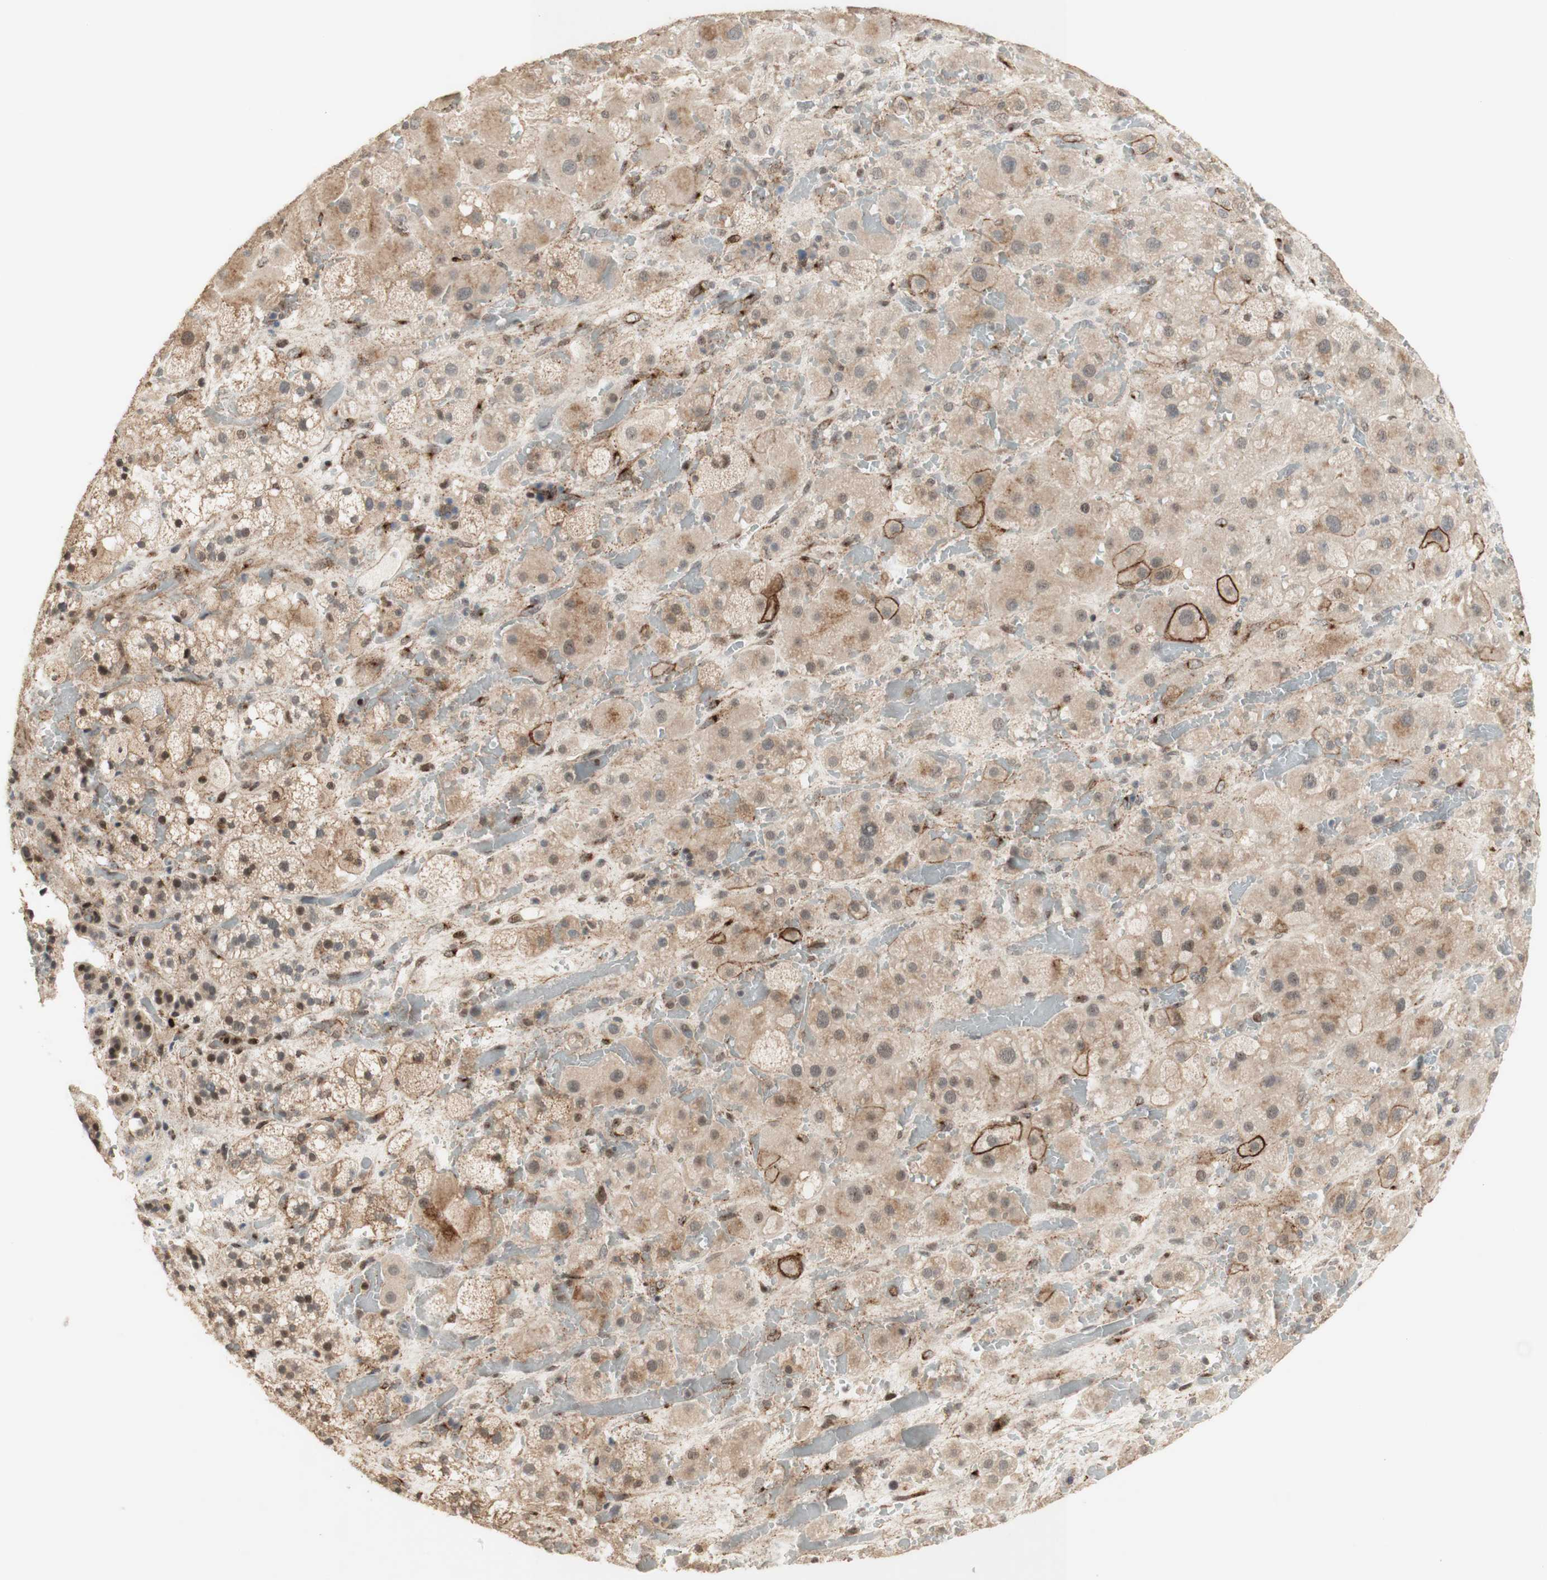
{"staining": {"intensity": "weak", "quantity": "25%-75%", "location": "cytoplasmic/membranous"}, "tissue": "adrenal gland", "cell_type": "Glandular cells", "image_type": "normal", "snomed": [{"axis": "morphology", "description": "Normal tissue, NOS"}, {"axis": "topography", "description": "Adrenal gland"}], "caption": "Protein staining shows weak cytoplasmic/membranous positivity in about 25%-75% of glandular cells in unremarkable adrenal gland. (DAB IHC with brightfield microscopy, high magnification).", "gene": "FOXP1", "patient": {"sex": "female", "age": 47}}